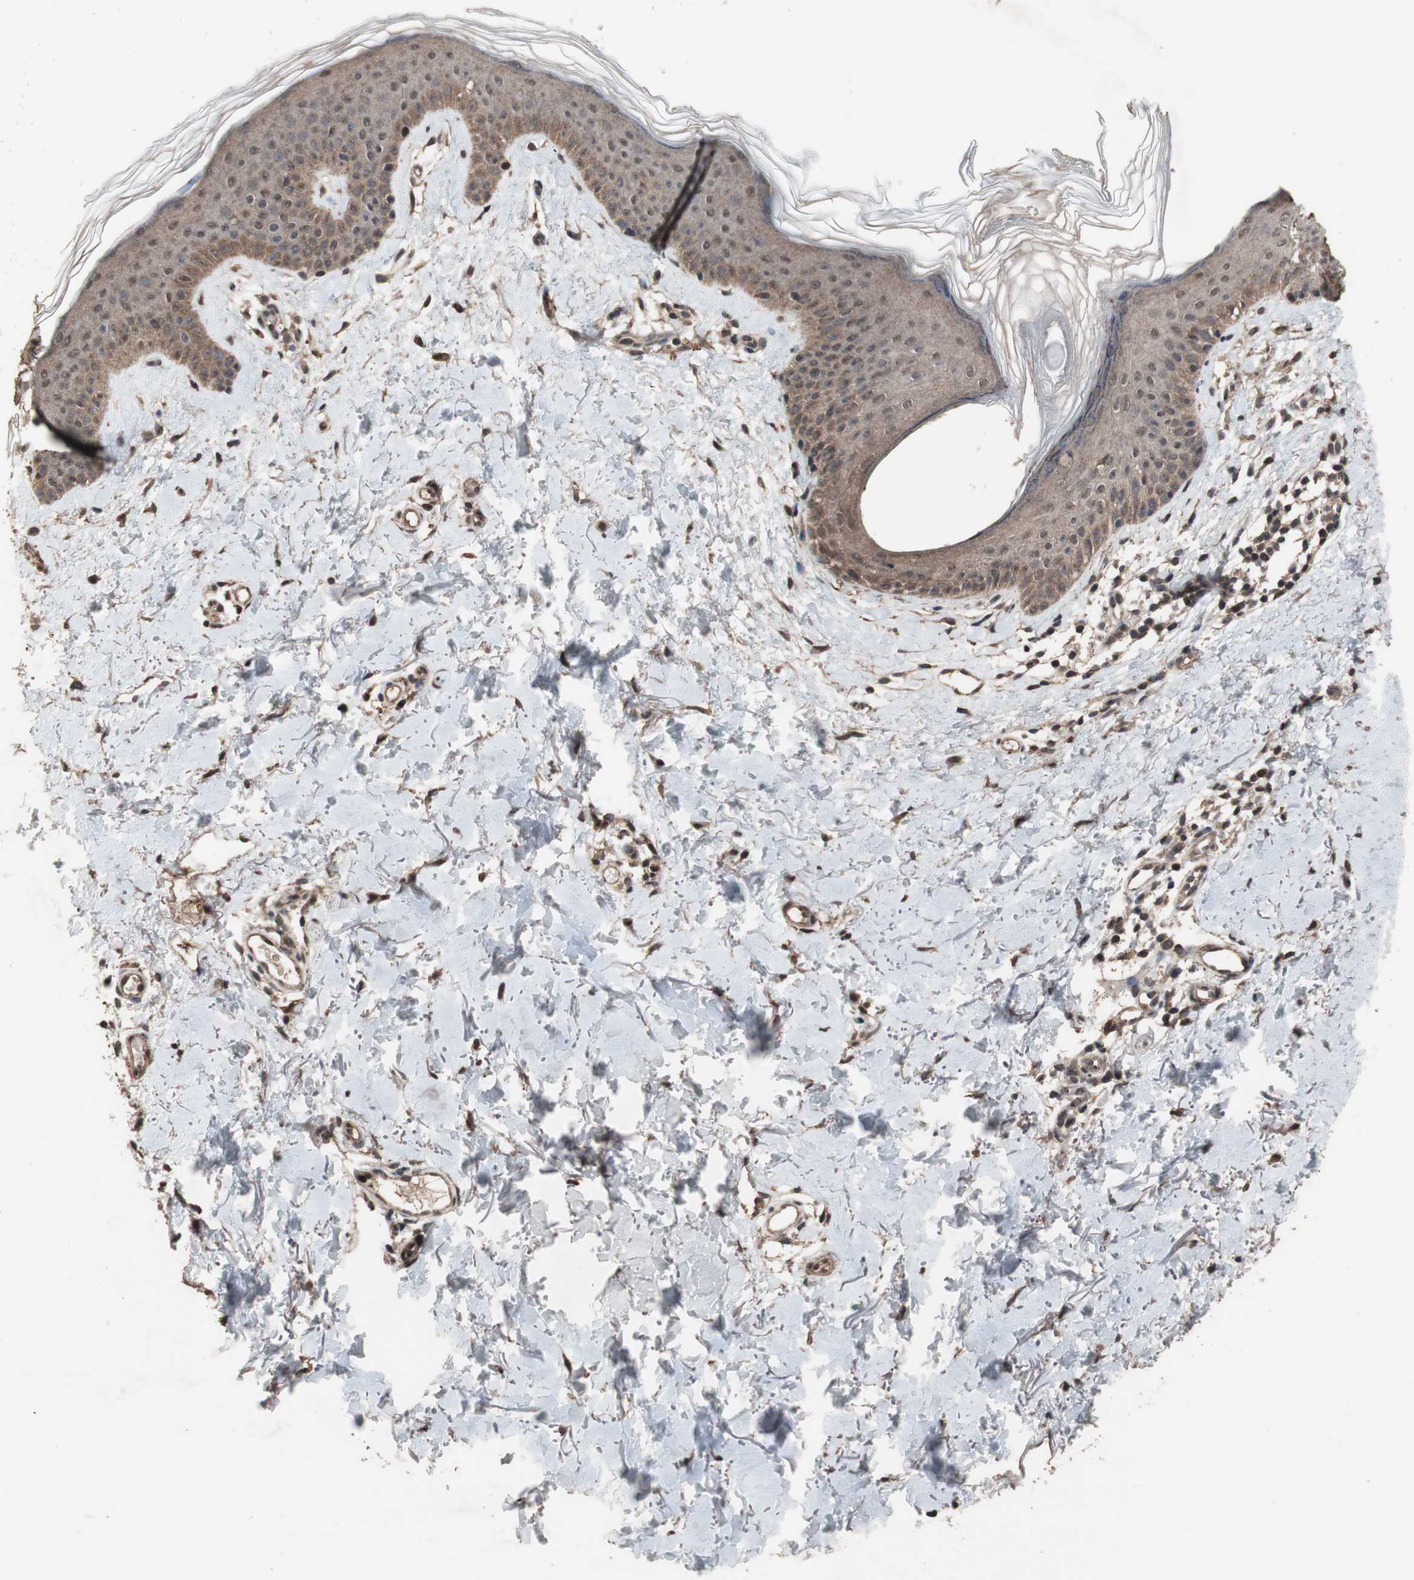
{"staining": {"intensity": "moderate", "quantity": ">75%", "location": "cytoplasmic/membranous,nuclear"}, "tissue": "skin", "cell_type": "Fibroblasts", "image_type": "normal", "snomed": [{"axis": "morphology", "description": "Normal tissue, NOS"}, {"axis": "topography", "description": "Skin"}], "caption": "Immunohistochemistry (IHC) (DAB (3,3'-diaminobenzidine)) staining of benign human skin reveals moderate cytoplasmic/membranous,nuclear protein expression in about >75% of fibroblasts. The staining was performed using DAB to visualize the protein expression in brown, while the nuclei were stained in blue with hematoxylin (Magnification: 20x).", "gene": "KANSL1", "patient": {"sex": "female", "age": 56}}